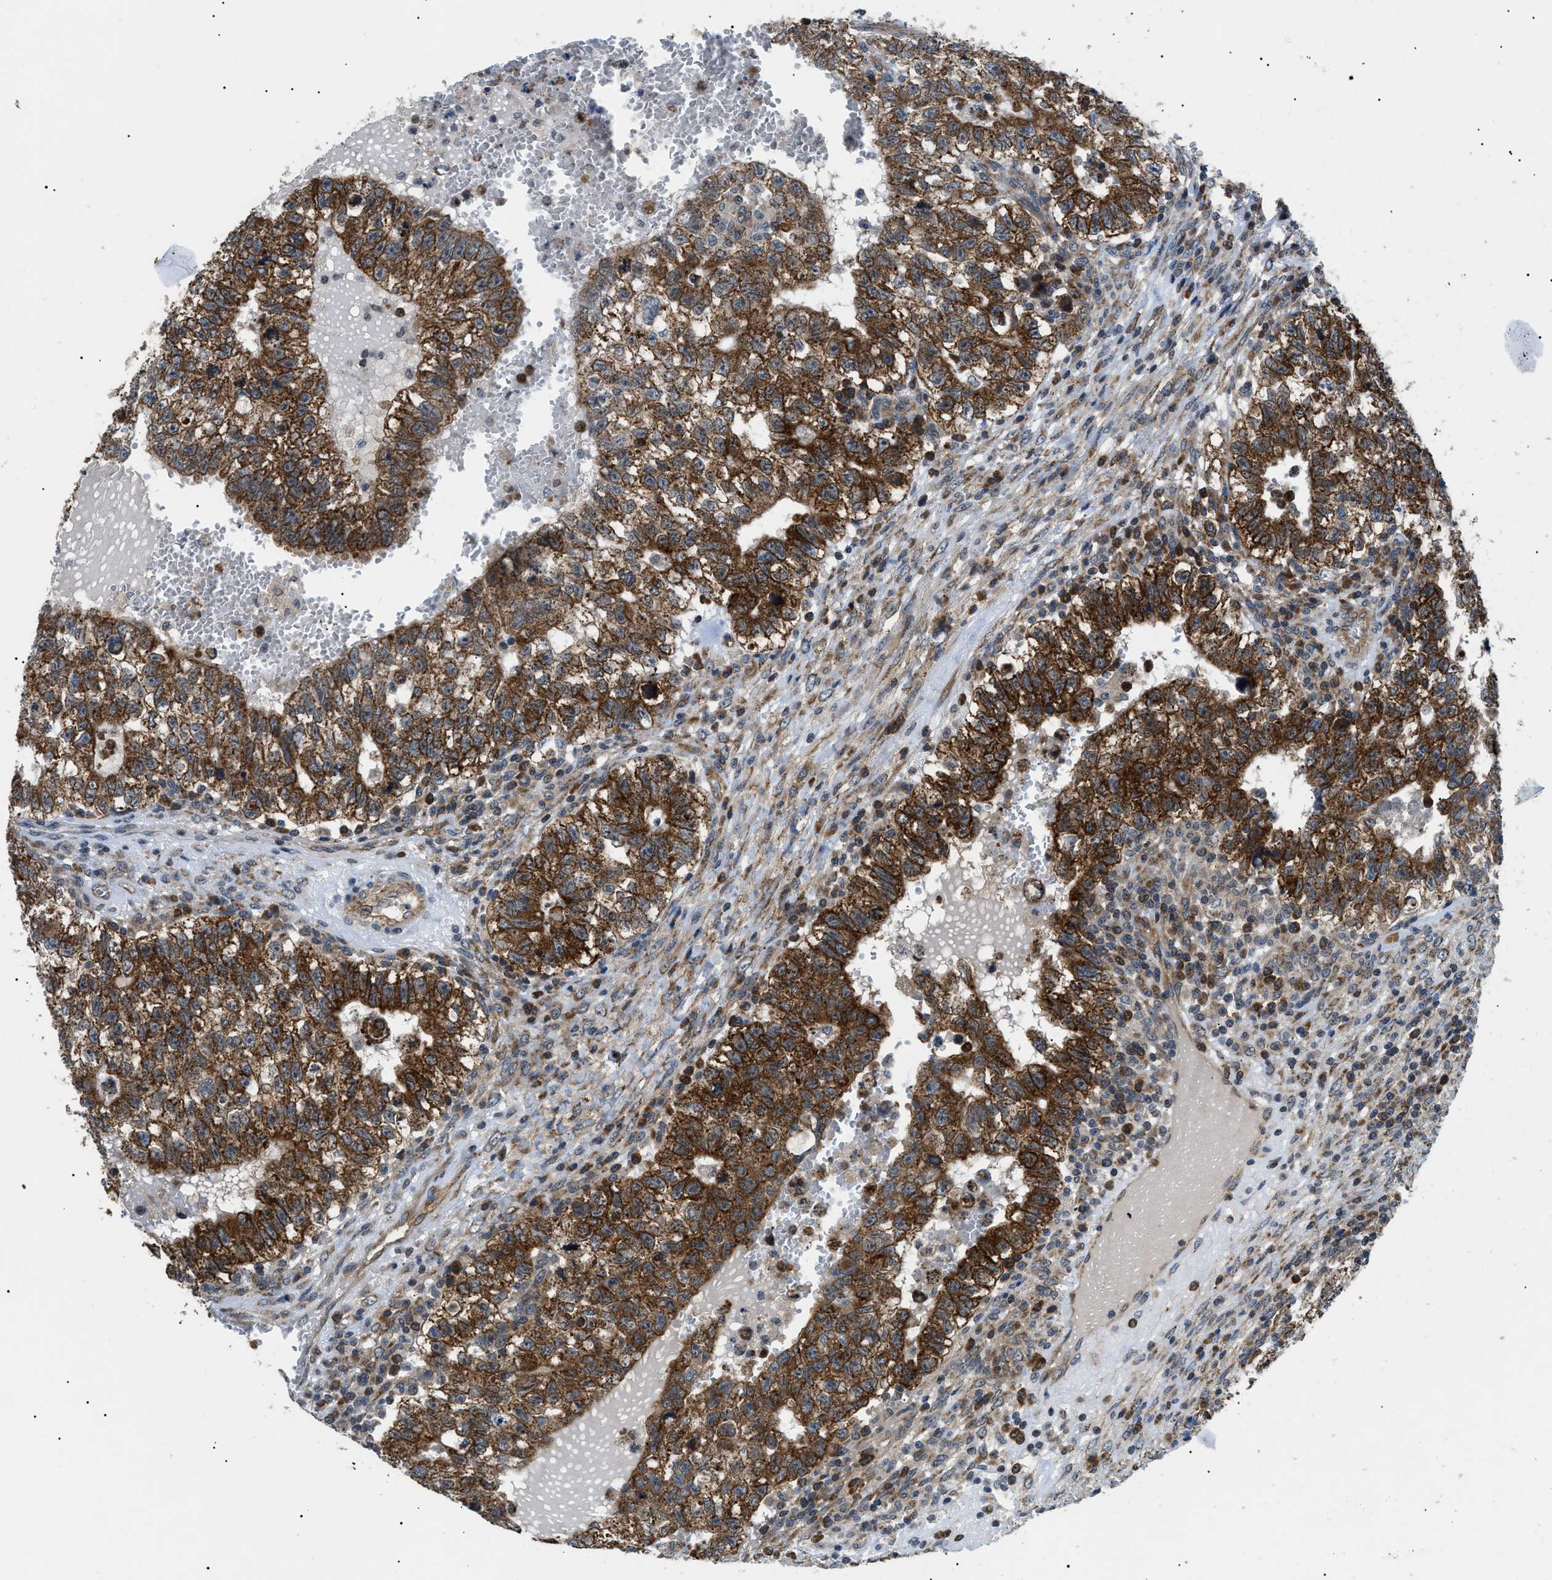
{"staining": {"intensity": "strong", "quantity": ">75%", "location": "cytoplasmic/membranous"}, "tissue": "testis cancer", "cell_type": "Tumor cells", "image_type": "cancer", "snomed": [{"axis": "morphology", "description": "Seminoma, NOS"}, {"axis": "morphology", "description": "Carcinoma, Embryonal, NOS"}, {"axis": "topography", "description": "Testis"}], "caption": "Immunohistochemistry image of neoplastic tissue: human testis cancer stained using immunohistochemistry displays high levels of strong protein expression localized specifically in the cytoplasmic/membranous of tumor cells, appearing as a cytoplasmic/membranous brown color.", "gene": "SRPK1", "patient": {"sex": "male", "age": 38}}